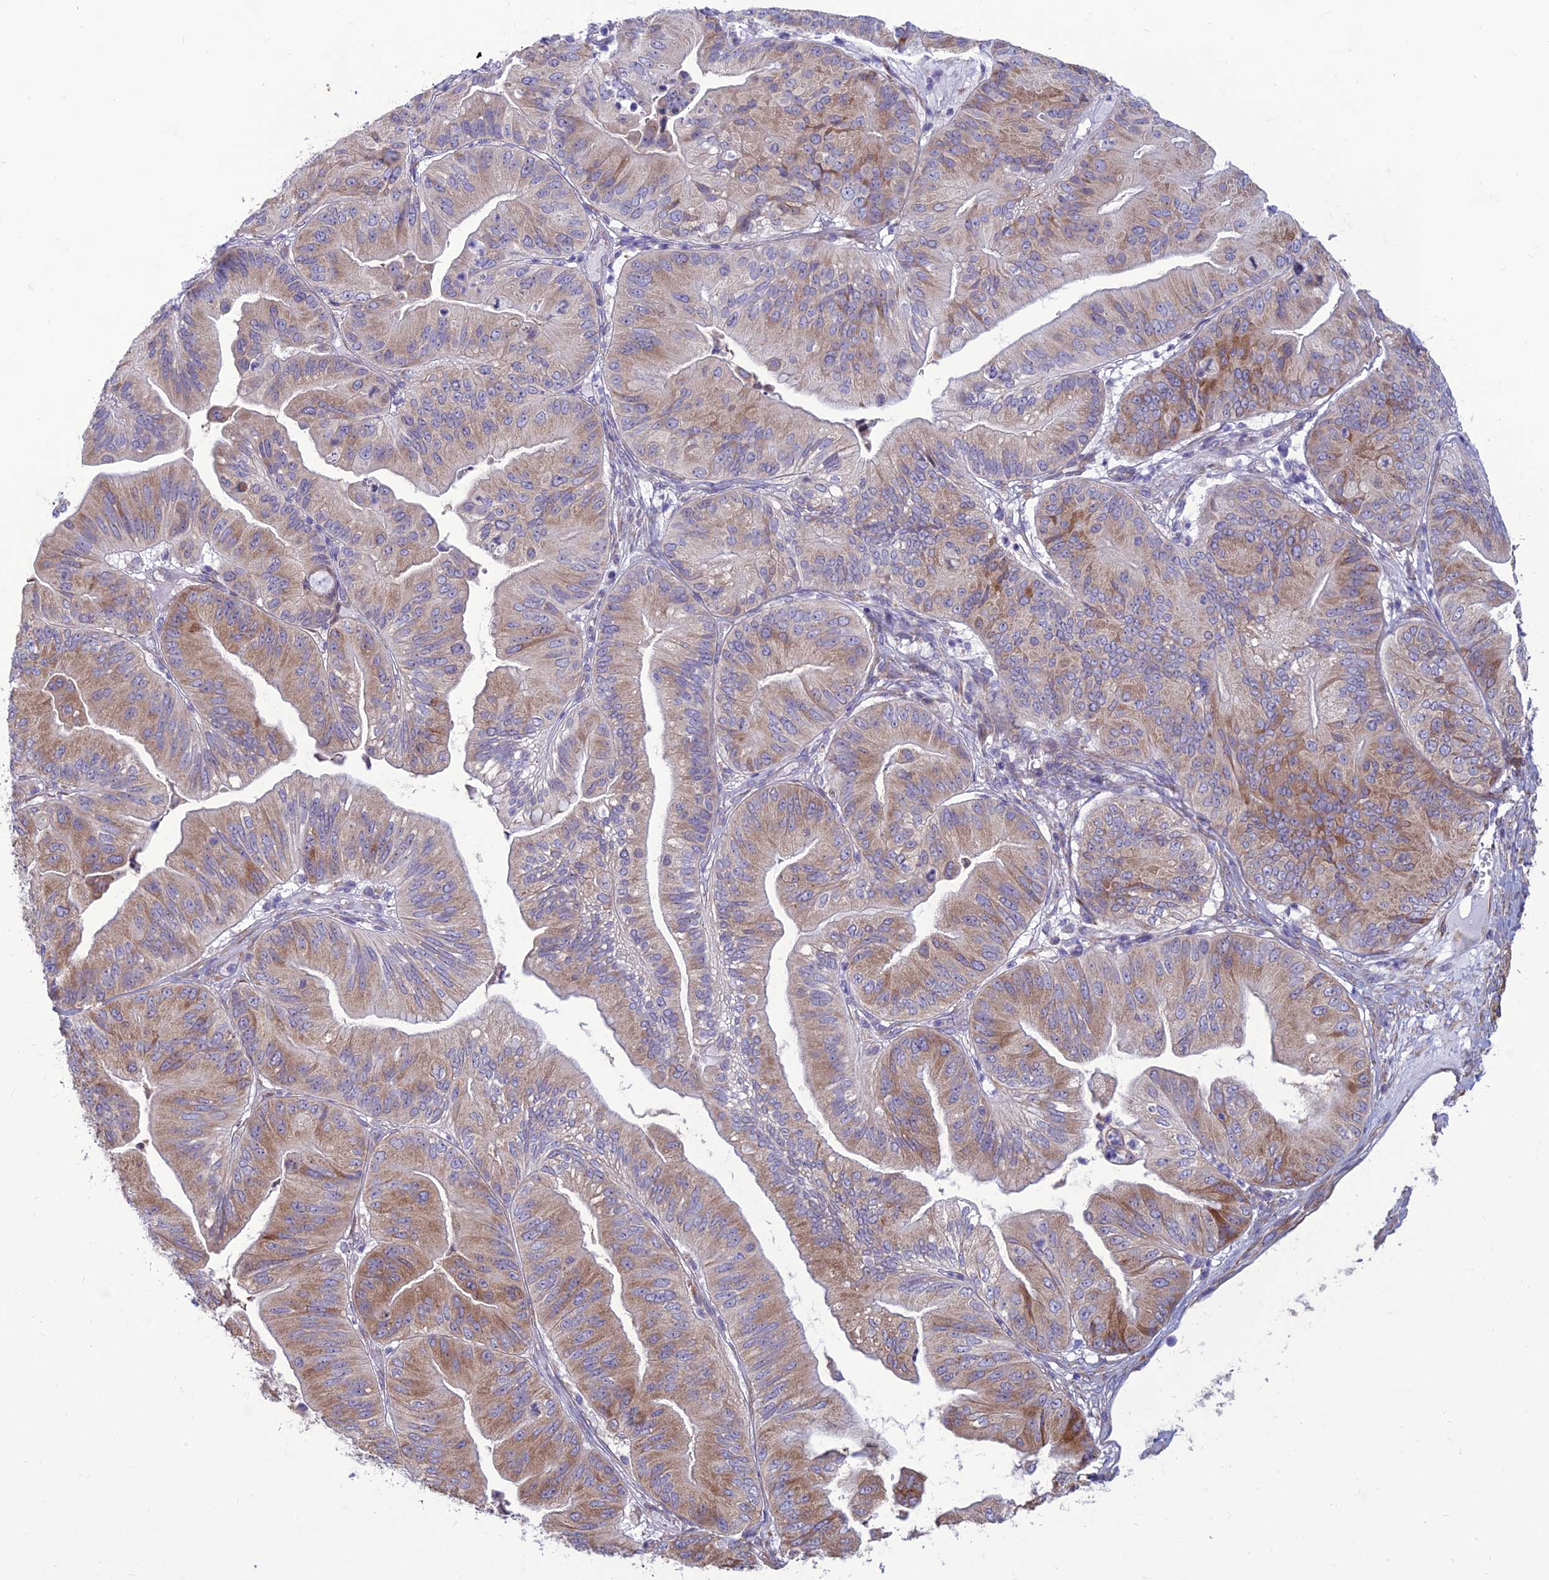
{"staining": {"intensity": "moderate", "quantity": "<25%", "location": "cytoplasmic/membranous"}, "tissue": "ovarian cancer", "cell_type": "Tumor cells", "image_type": "cancer", "snomed": [{"axis": "morphology", "description": "Cystadenocarcinoma, mucinous, NOS"}, {"axis": "topography", "description": "Ovary"}], "caption": "A brown stain shows moderate cytoplasmic/membranous staining of a protein in human mucinous cystadenocarcinoma (ovarian) tumor cells.", "gene": "RPL17-C18orf32", "patient": {"sex": "female", "age": 61}}